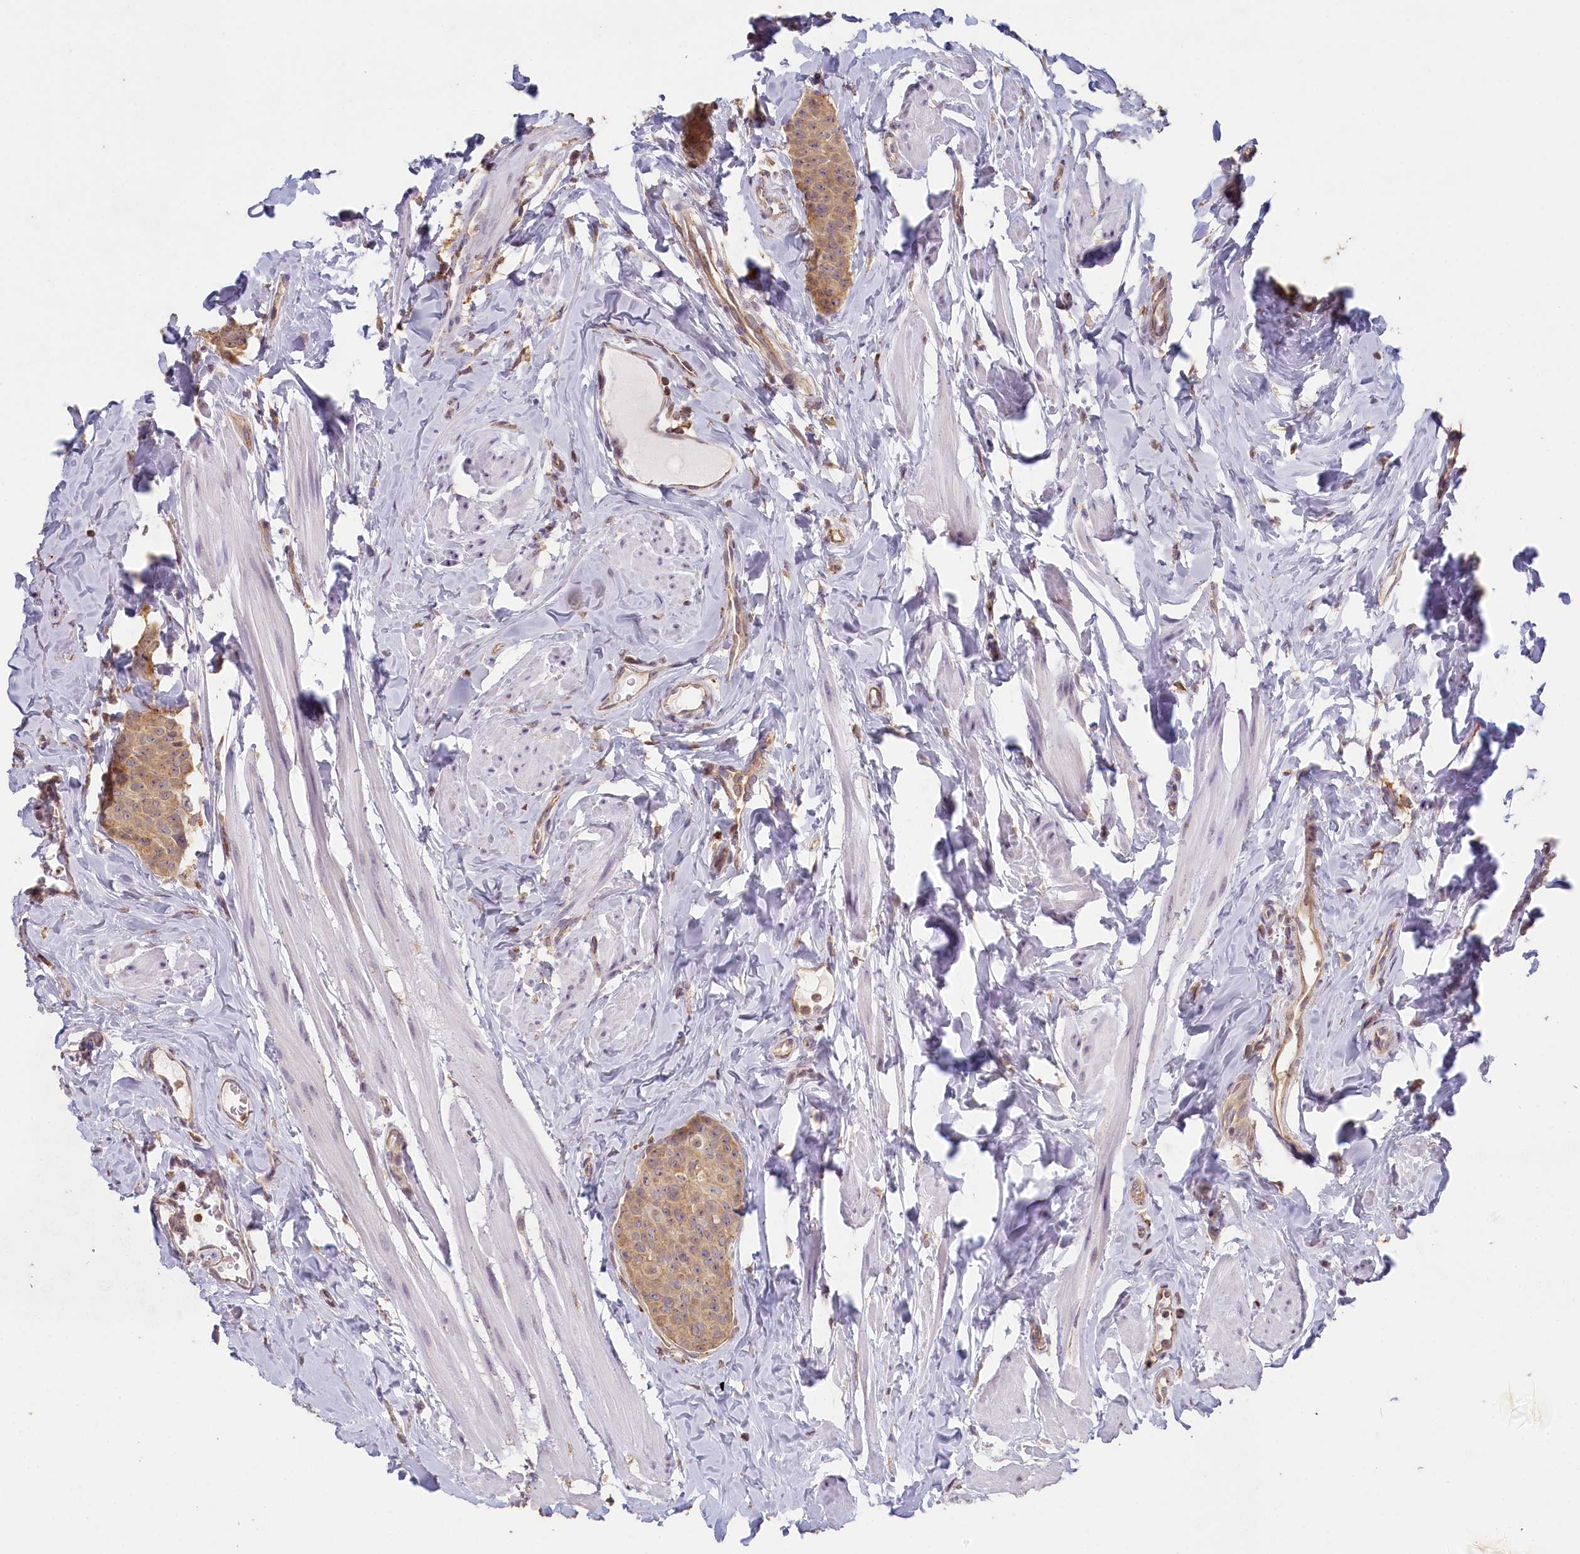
{"staining": {"intensity": "weak", "quantity": "25%-75%", "location": "cytoplasmic/membranous"}, "tissue": "breast cancer", "cell_type": "Tumor cells", "image_type": "cancer", "snomed": [{"axis": "morphology", "description": "Duct carcinoma"}, {"axis": "topography", "description": "Breast"}], "caption": "A histopathology image of human breast intraductal carcinoma stained for a protein exhibits weak cytoplasmic/membranous brown staining in tumor cells.", "gene": "MADD", "patient": {"sex": "female", "age": 40}}